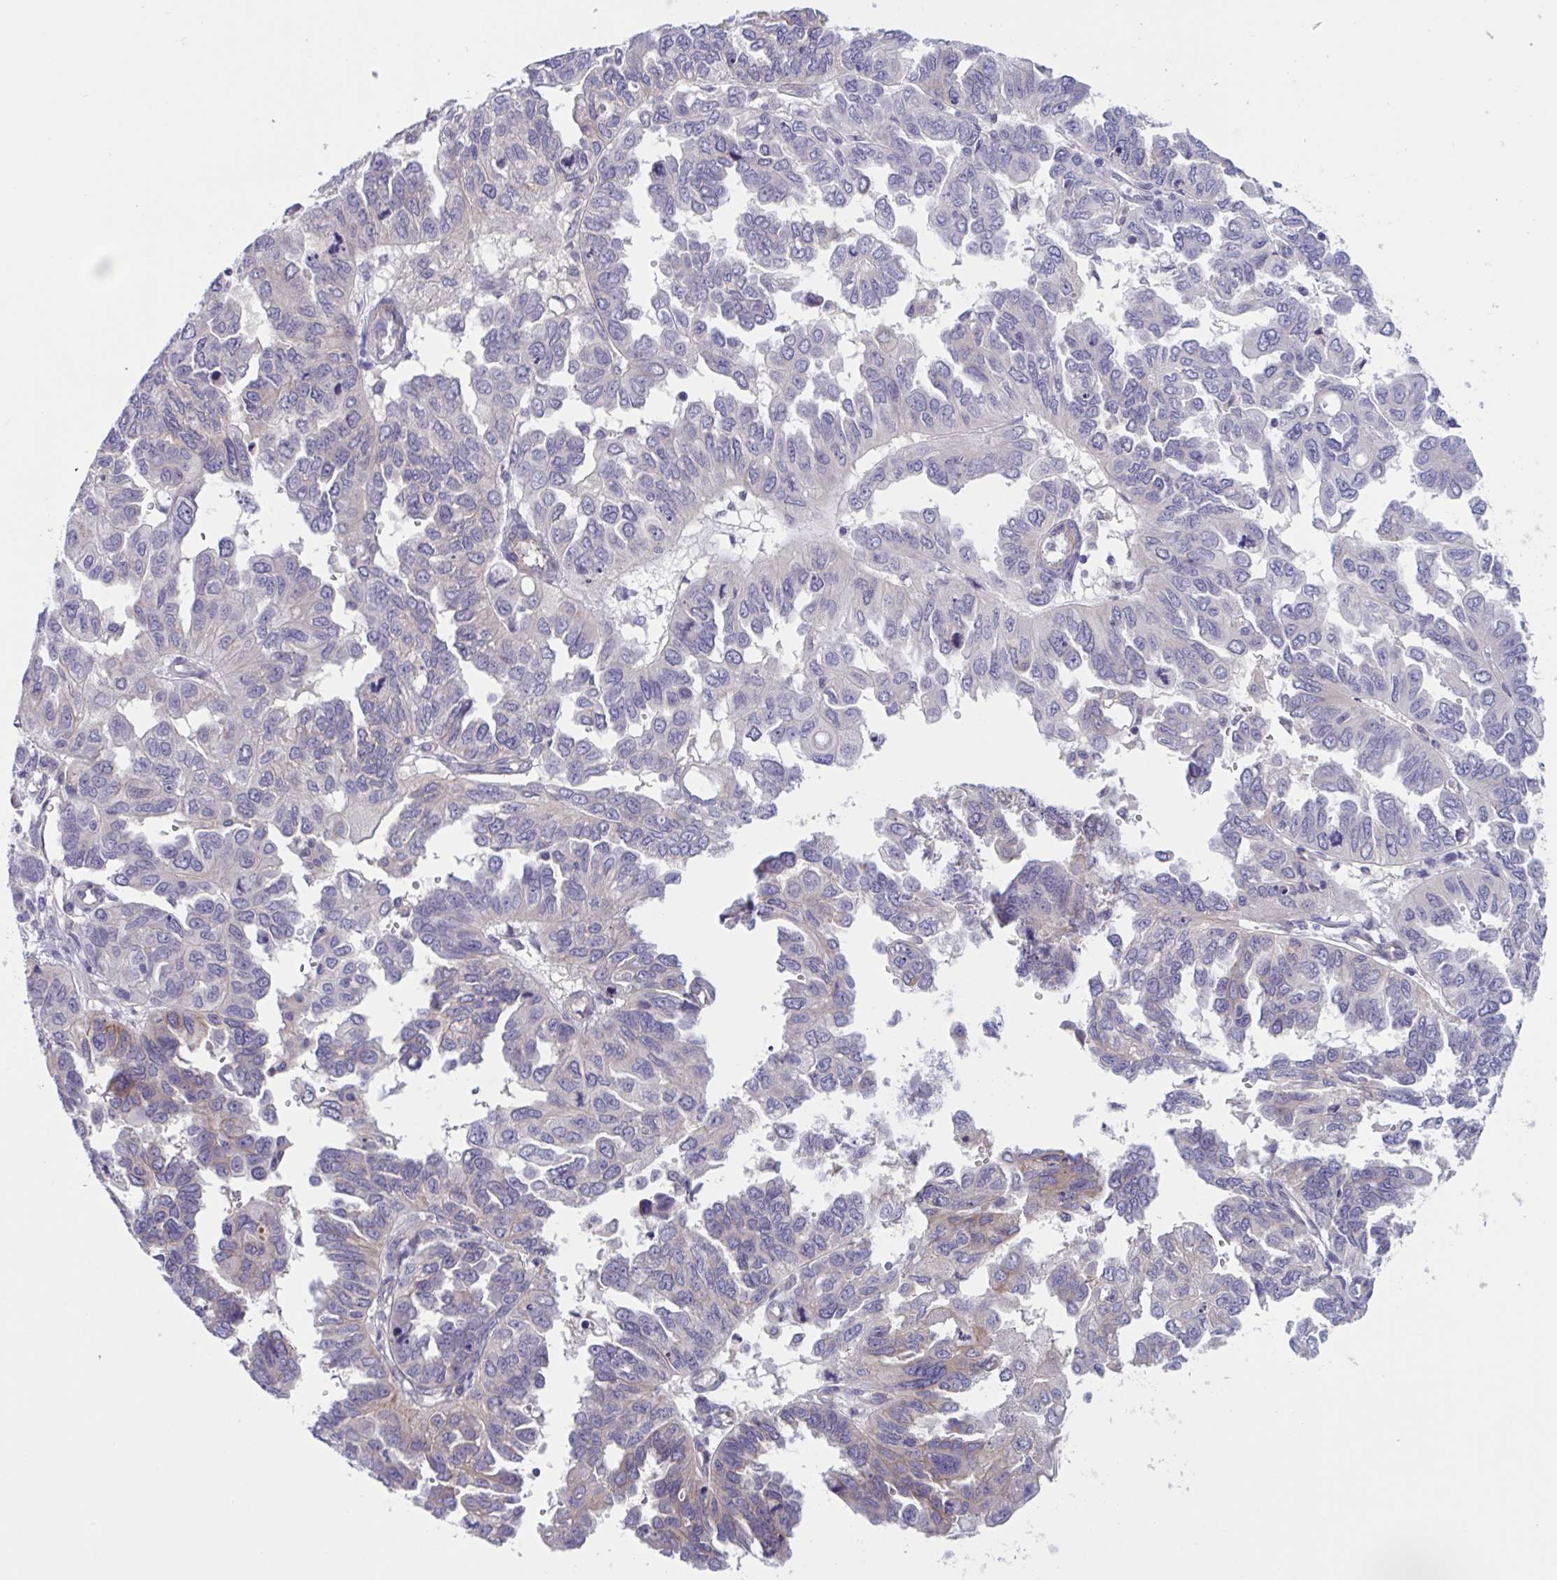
{"staining": {"intensity": "negative", "quantity": "none", "location": "none"}, "tissue": "ovarian cancer", "cell_type": "Tumor cells", "image_type": "cancer", "snomed": [{"axis": "morphology", "description": "Cystadenocarcinoma, serous, NOS"}, {"axis": "topography", "description": "Ovary"}], "caption": "Human serous cystadenocarcinoma (ovarian) stained for a protein using immunohistochemistry (IHC) reveals no expression in tumor cells.", "gene": "TTC7B", "patient": {"sex": "female", "age": 53}}